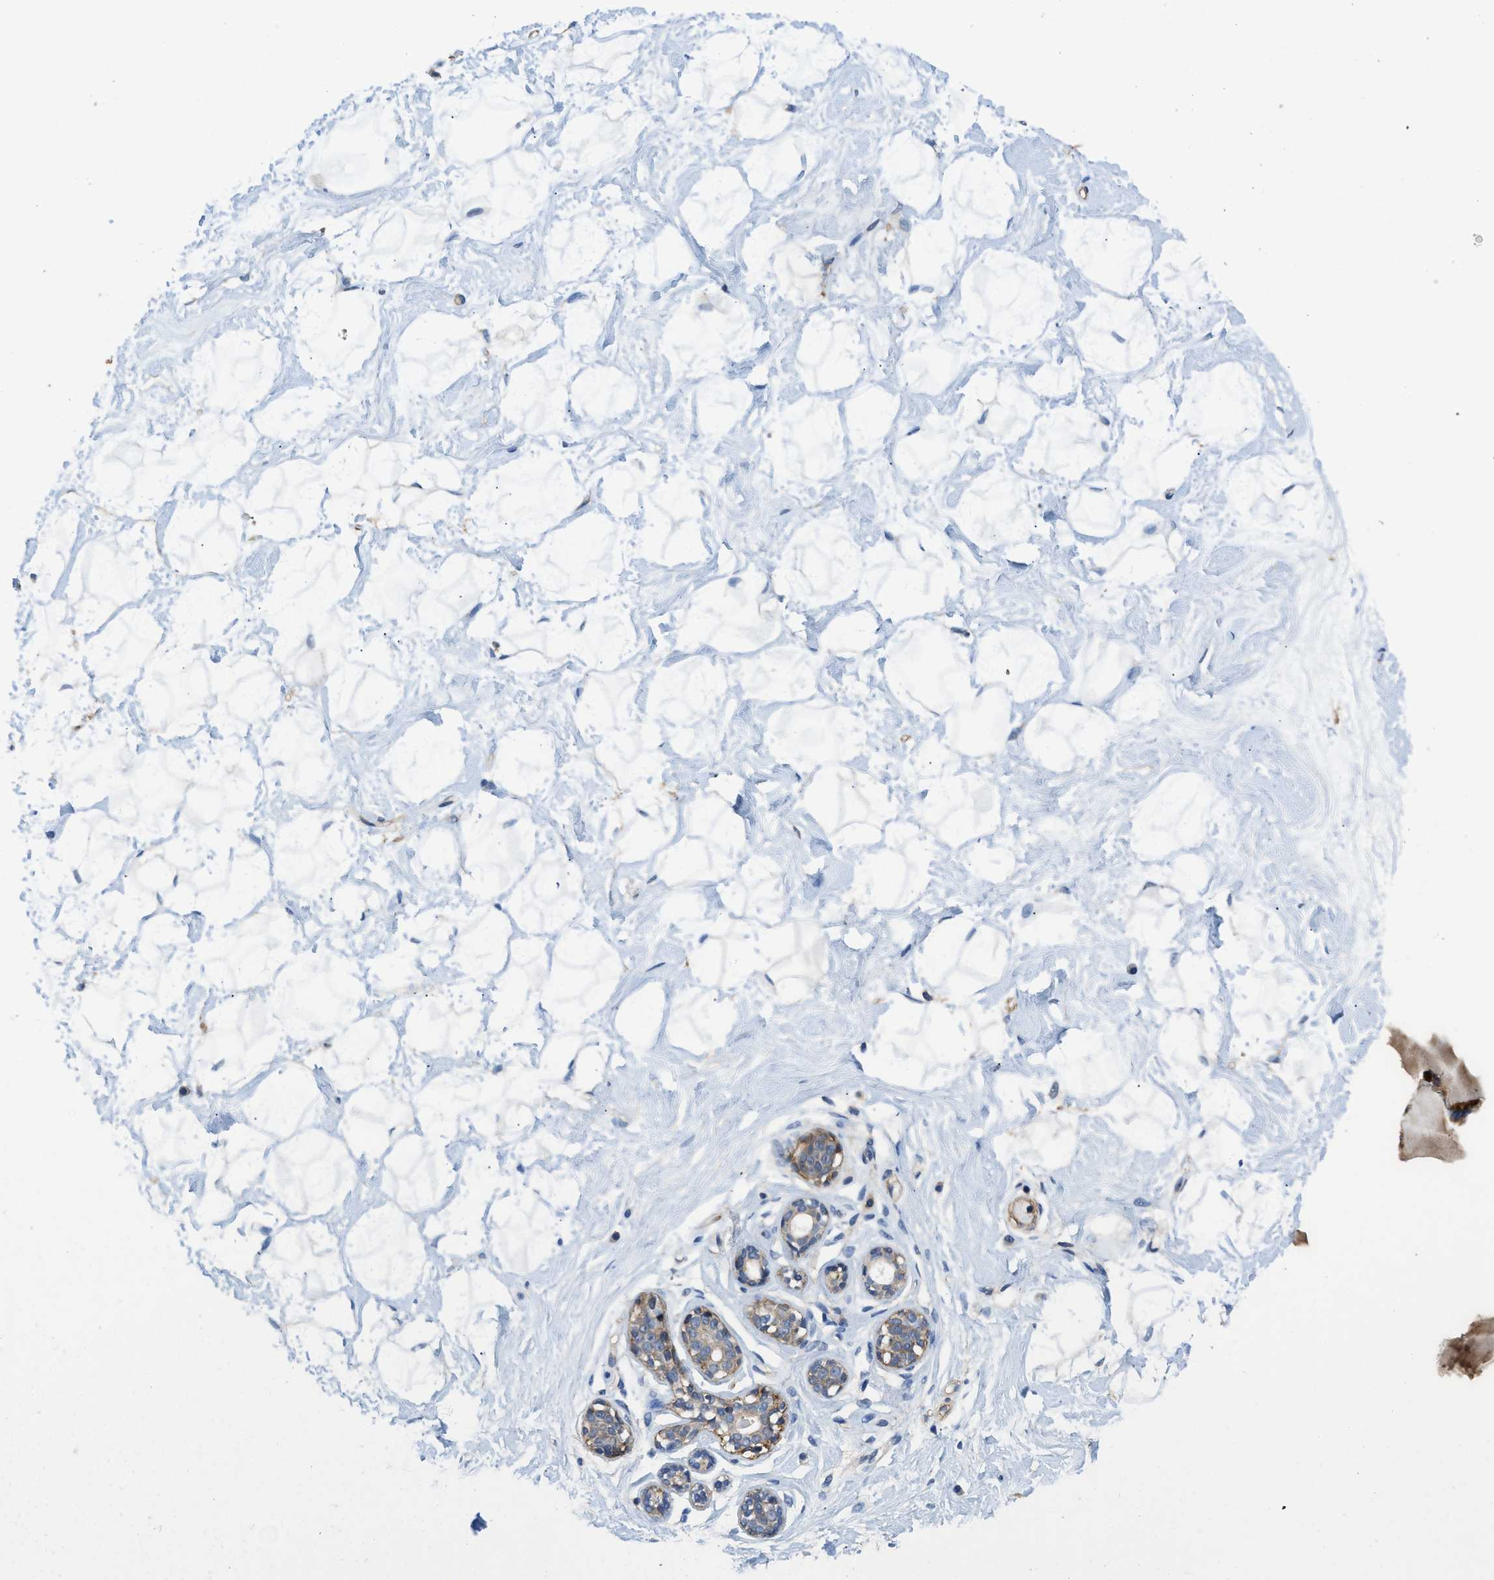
{"staining": {"intensity": "negative", "quantity": "none", "location": "none"}, "tissue": "breast", "cell_type": "Adipocytes", "image_type": "normal", "snomed": [{"axis": "morphology", "description": "Normal tissue, NOS"}, {"axis": "topography", "description": "Breast"}], "caption": "Photomicrograph shows no protein staining in adipocytes of unremarkable breast.", "gene": "LINGO2", "patient": {"sex": "female", "age": 23}}